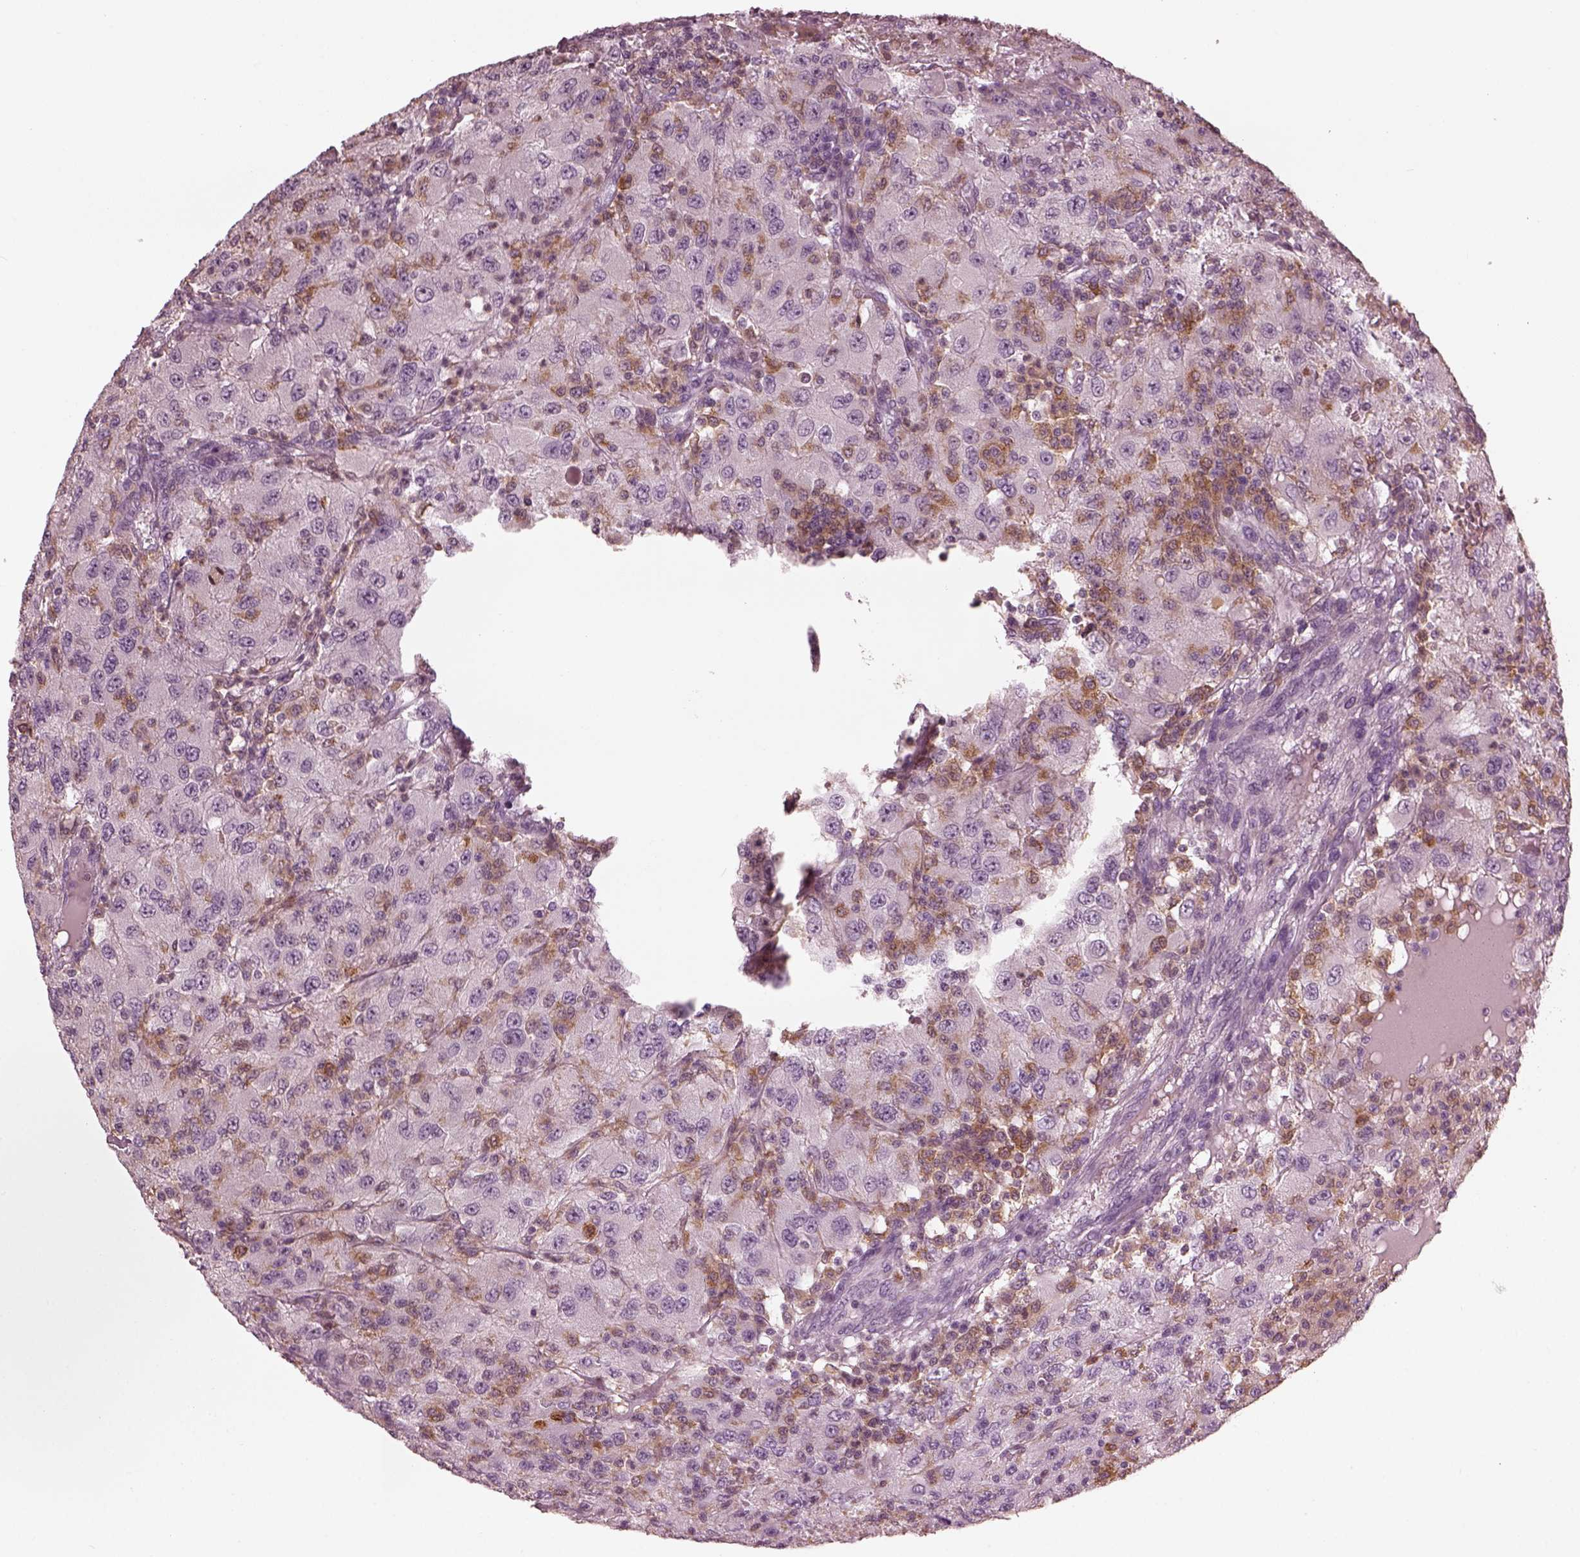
{"staining": {"intensity": "negative", "quantity": "none", "location": "none"}, "tissue": "renal cancer", "cell_type": "Tumor cells", "image_type": "cancer", "snomed": [{"axis": "morphology", "description": "Adenocarcinoma, NOS"}, {"axis": "topography", "description": "Kidney"}], "caption": "Protein analysis of renal cancer (adenocarcinoma) exhibits no significant positivity in tumor cells. The staining was performed using DAB to visualize the protein expression in brown, while the nuclei were stained in blue with hematoxylin (Magnification: 20x).", "gene": "PSTPIP2", "patient": {"sex": "female", "age": 67}}